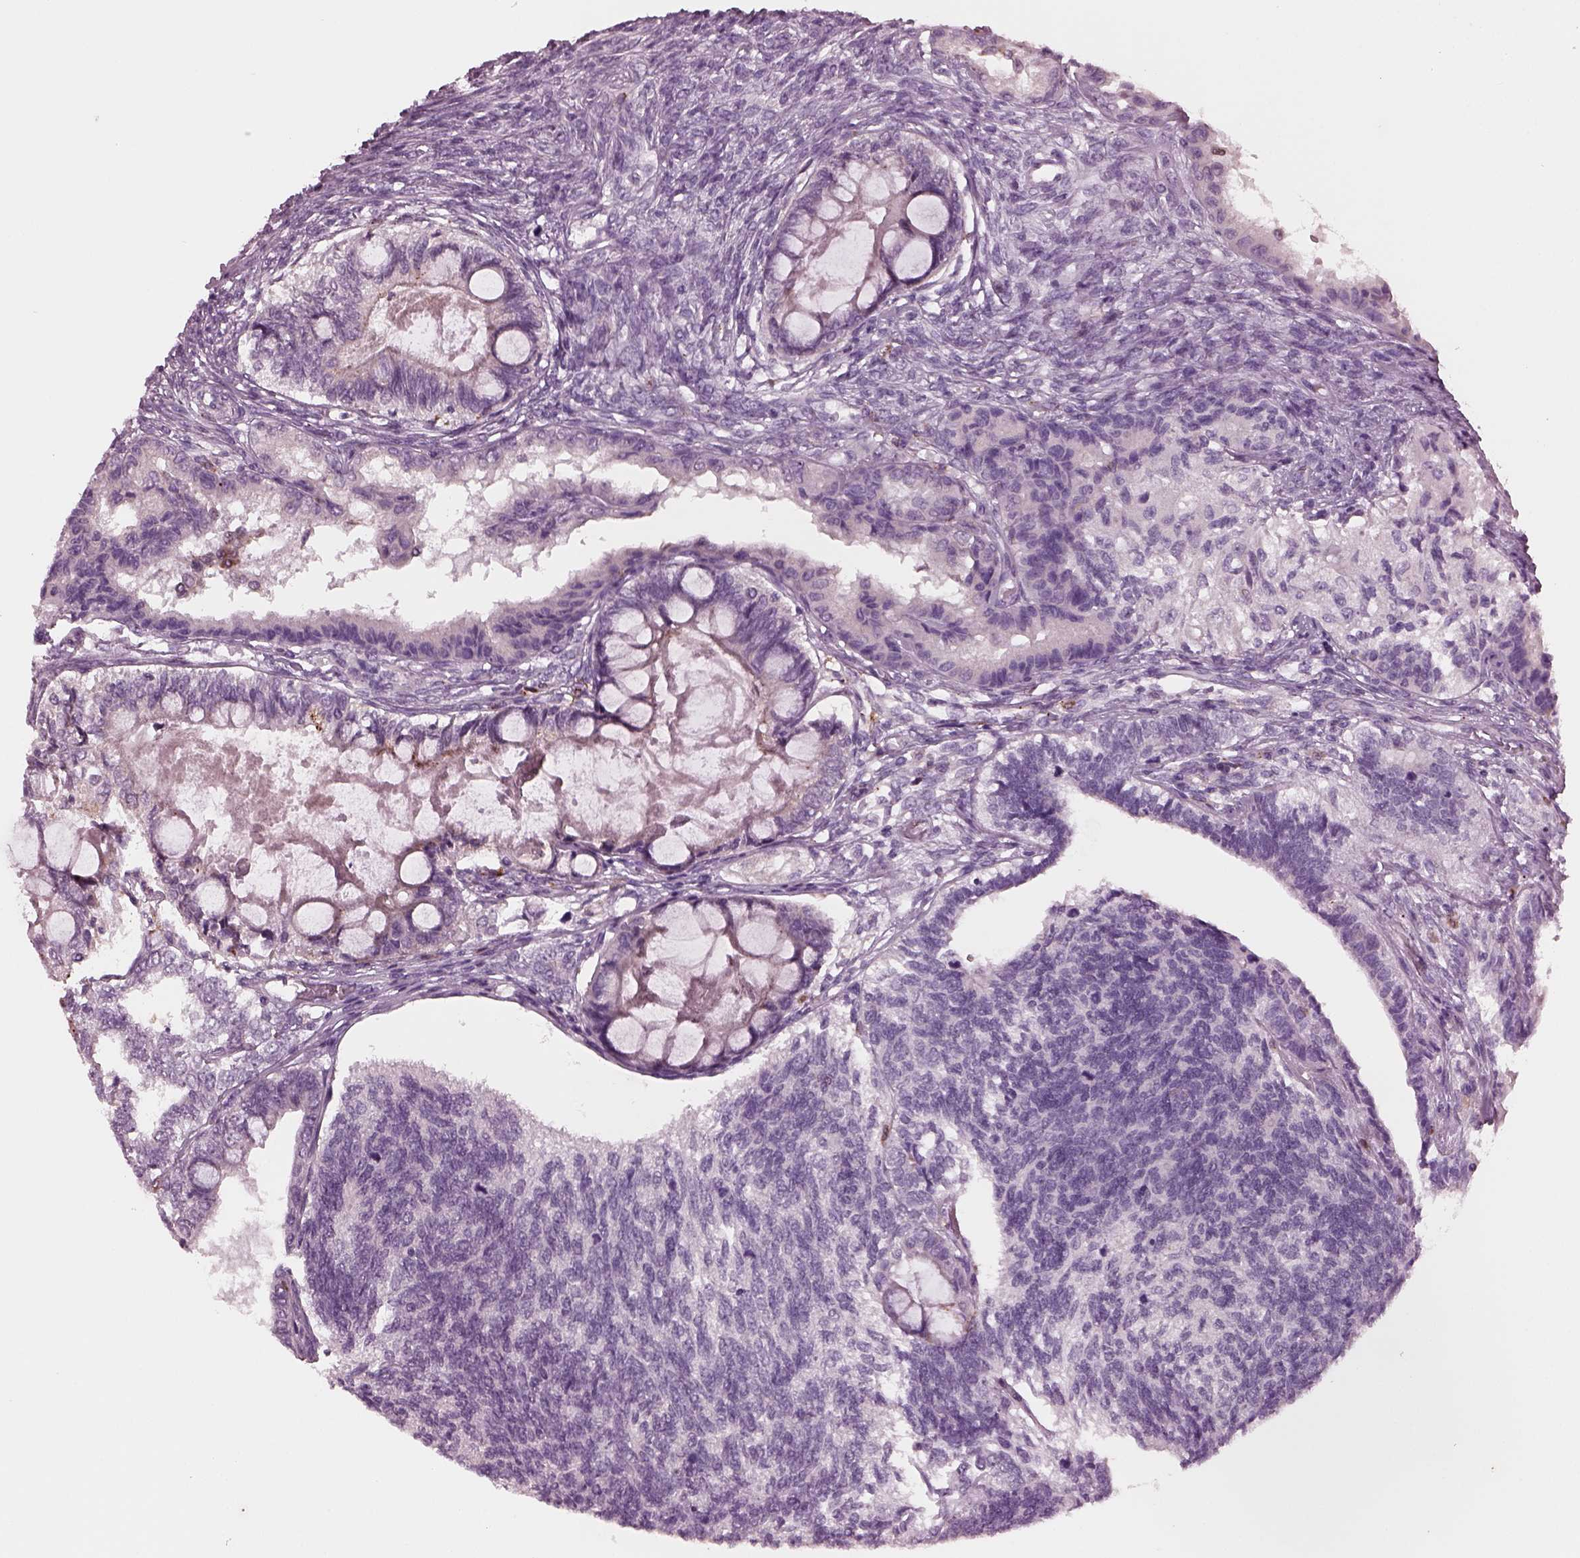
{"staining": {"intensity": "negative", "quantity": "none", "location": "none"}, "tissue": "testis cancer", "cell_type": "Tumor cells", "image_type": "cancer", "snomed": [{"axis": "morphology", "description": "Seminoma, NOS"}, {"axis": "morphology", "description": "Carcinoma, Embryonal, NOS"}, {"axis": "topography", "description": "Testis"}], "caption": "Testis cancer (seminoma) stained for a protein using IHC demonstrates no staining tumor cells.", "gene": "SLAMF8", "patient": {"sex": "male", "age": 41}}